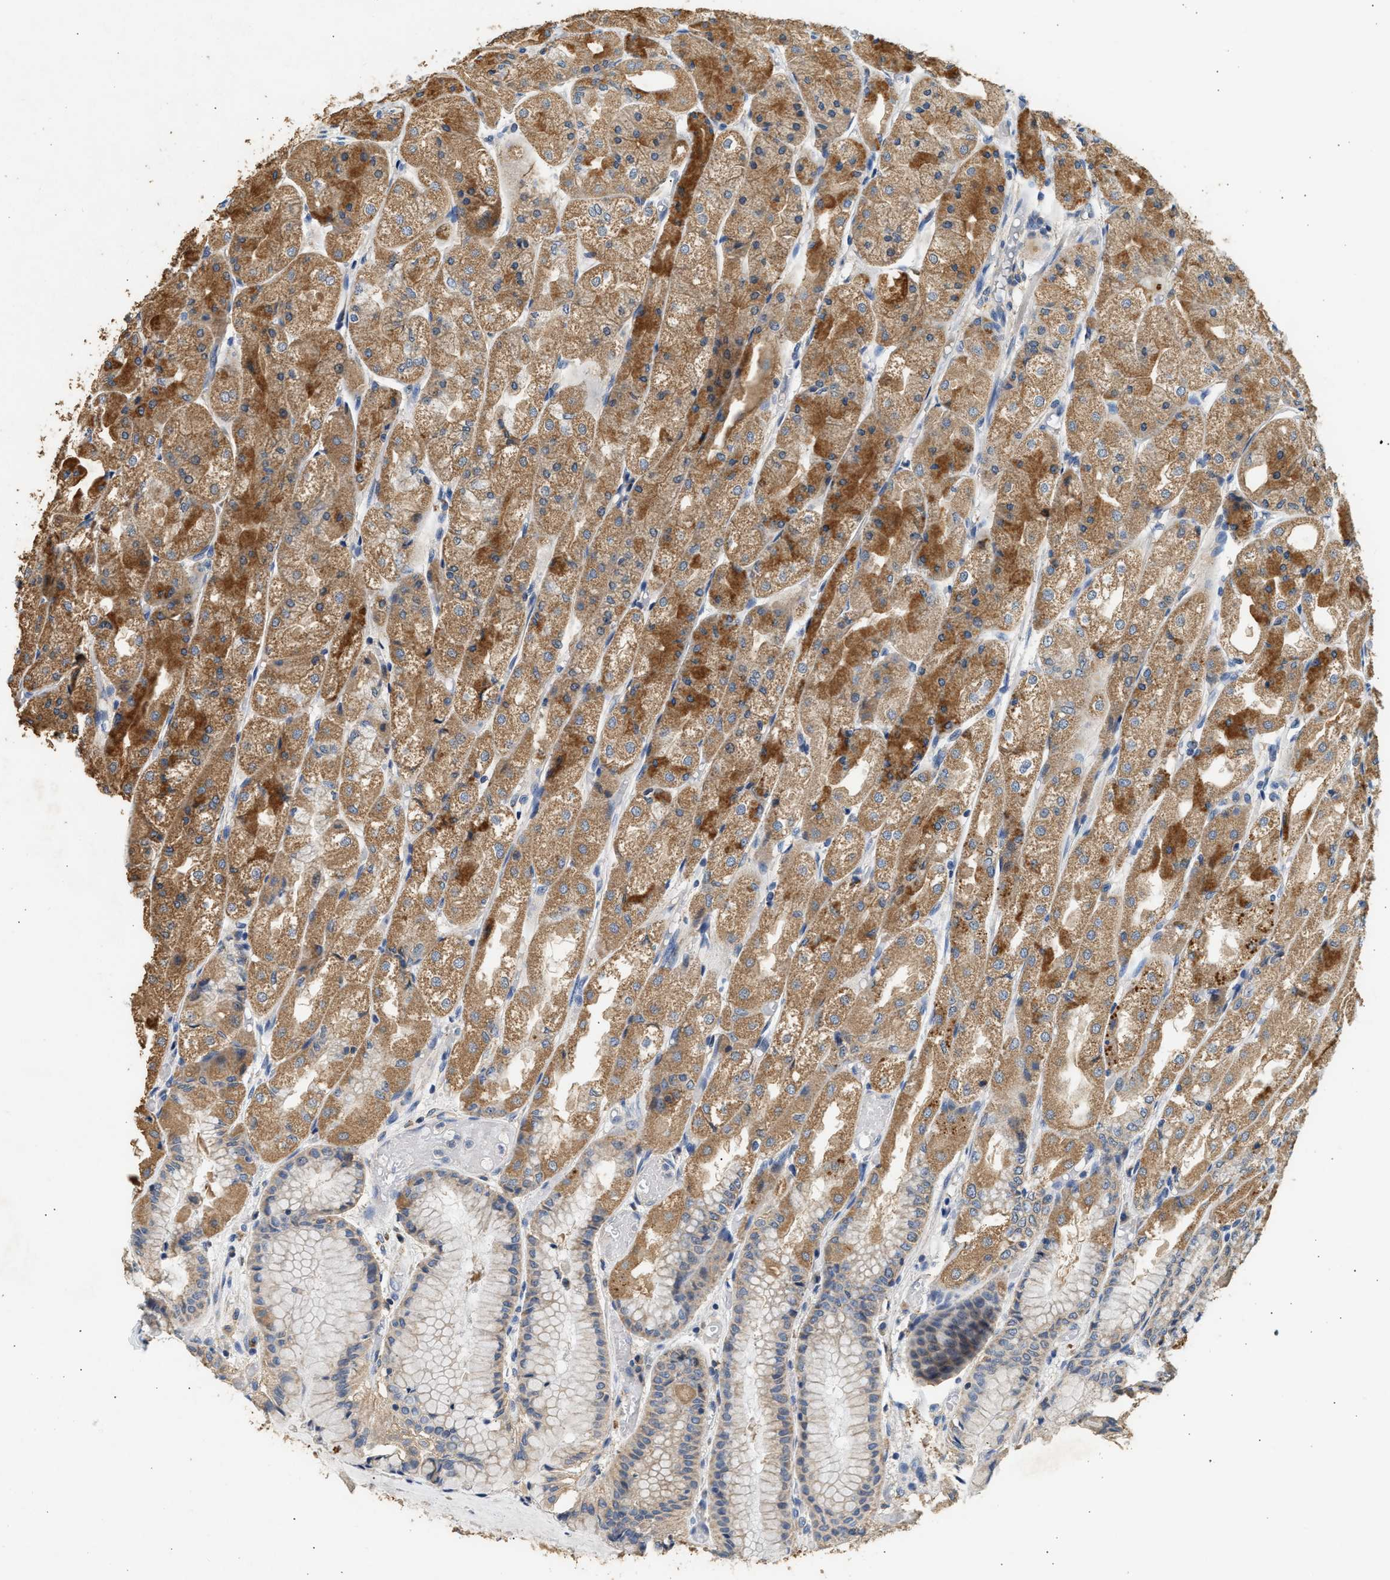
{"staining": {"intensity": "strong", "quantity": ">75%", "location": "cytoplasmic/membranous"}, "tissue": "stomach", "cell_type": "Glandular cells", "image_type": "normal", "snomed": [{"axis": "morphology", "description": "Normal tissue, NOS"}, {"axis": "topography", "description": "Stomach, upper"}], "caption": "Protein staining of normal stomach shows strong cytoplasmic/membranous staining in approximately >75% of glandular cells.", "gene": "WDR31", "patient": {"sex": "male", "age": 72}}